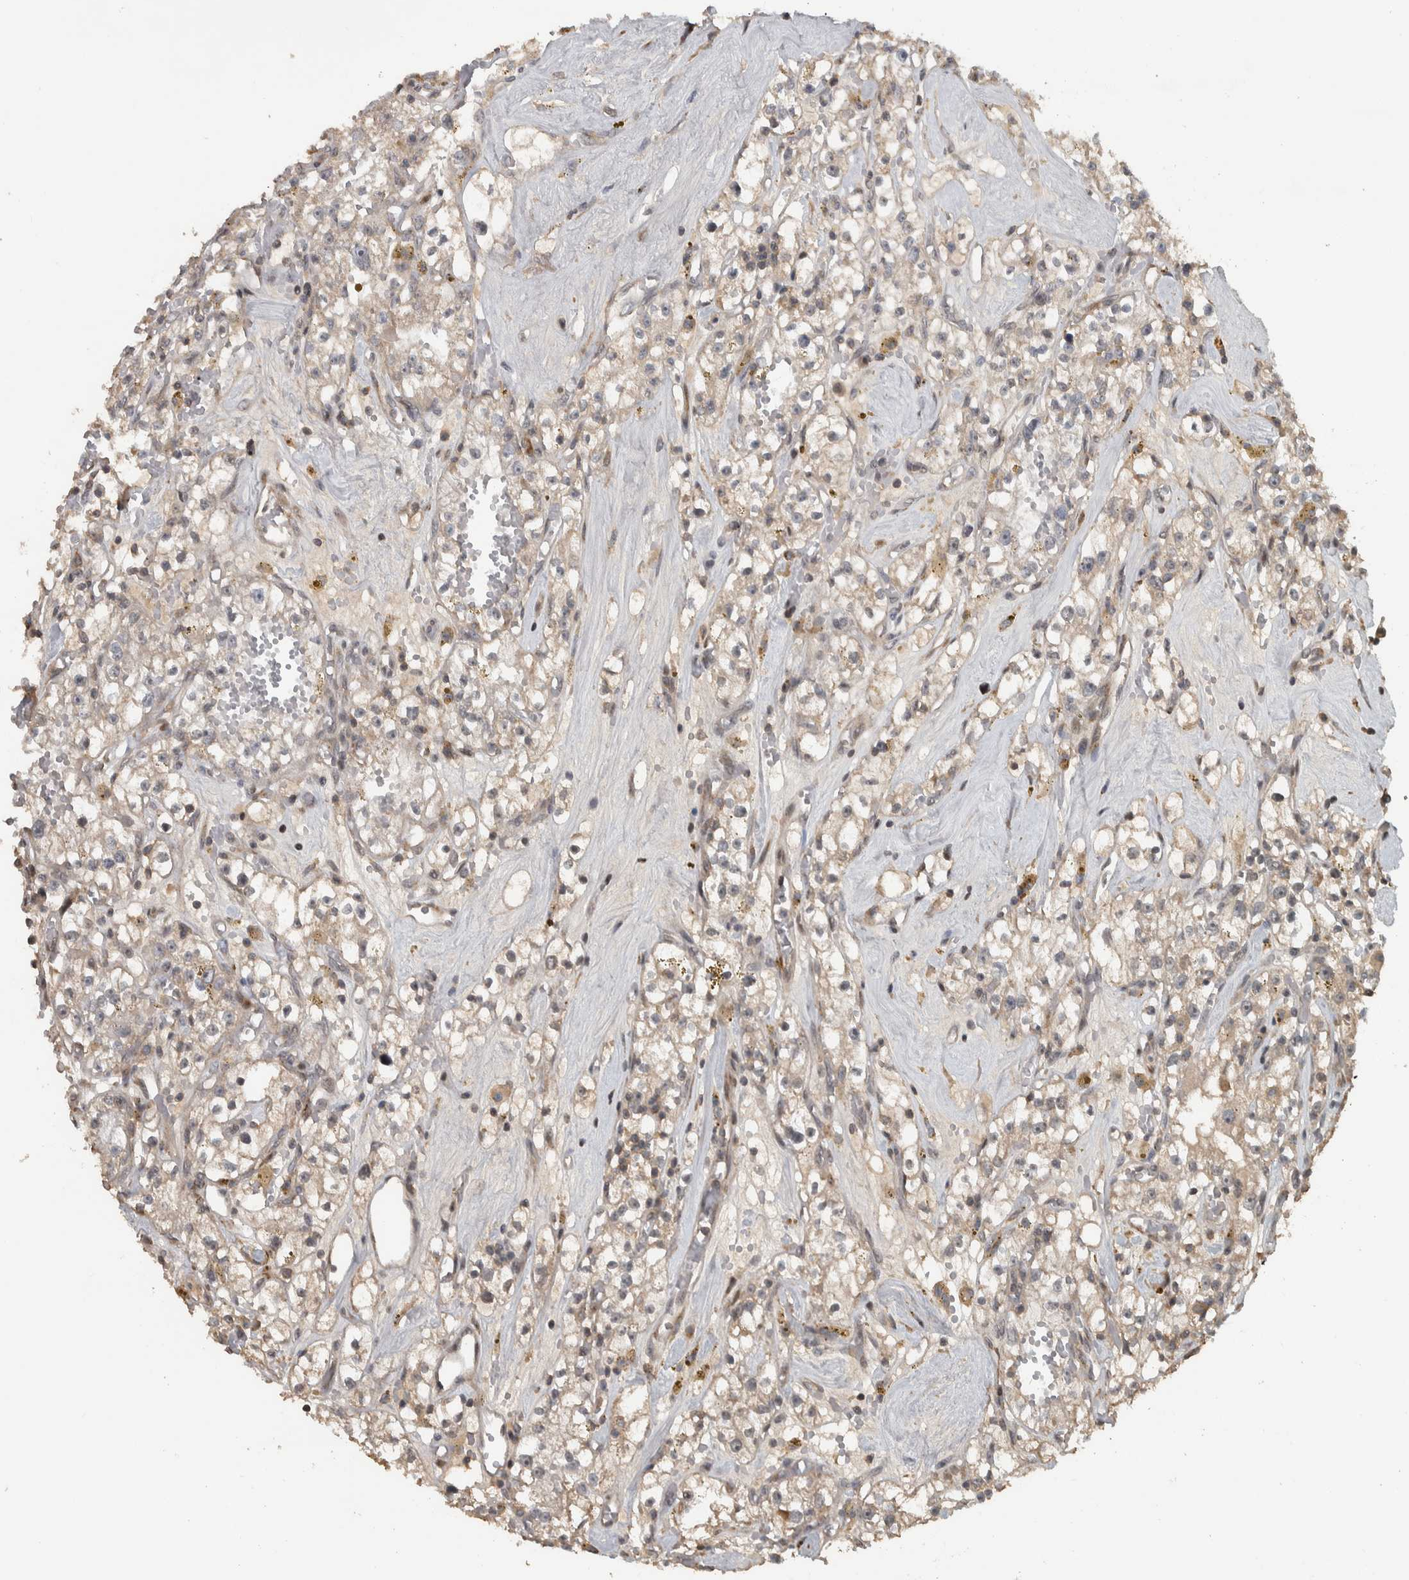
{"staining": {"intensity": "weak", "quantity": "25%-75%", "location": "cytoplasmic/membranous"}, "tissue": "renal cancer", "cell_type": "Tumor cells", "image_type": "cancer", "snomed": [{"axis": "morphology", "description": "Adenocarcinoma, NOS"}, {"axis": "topography", "description": "Kidney"}], "caption": "Renal cancer stained for a protein reveals weak cytoplasmic/membranous positivity in tumor cells. The staining is performed using DAB (3,3'-diaminobenzidine) brown chromogen to label protein expression. The nuclei are counter-stained blue using hematoxylin.", "gene": "ERAL1", "patient": {"sex": "male", "age": 56}}